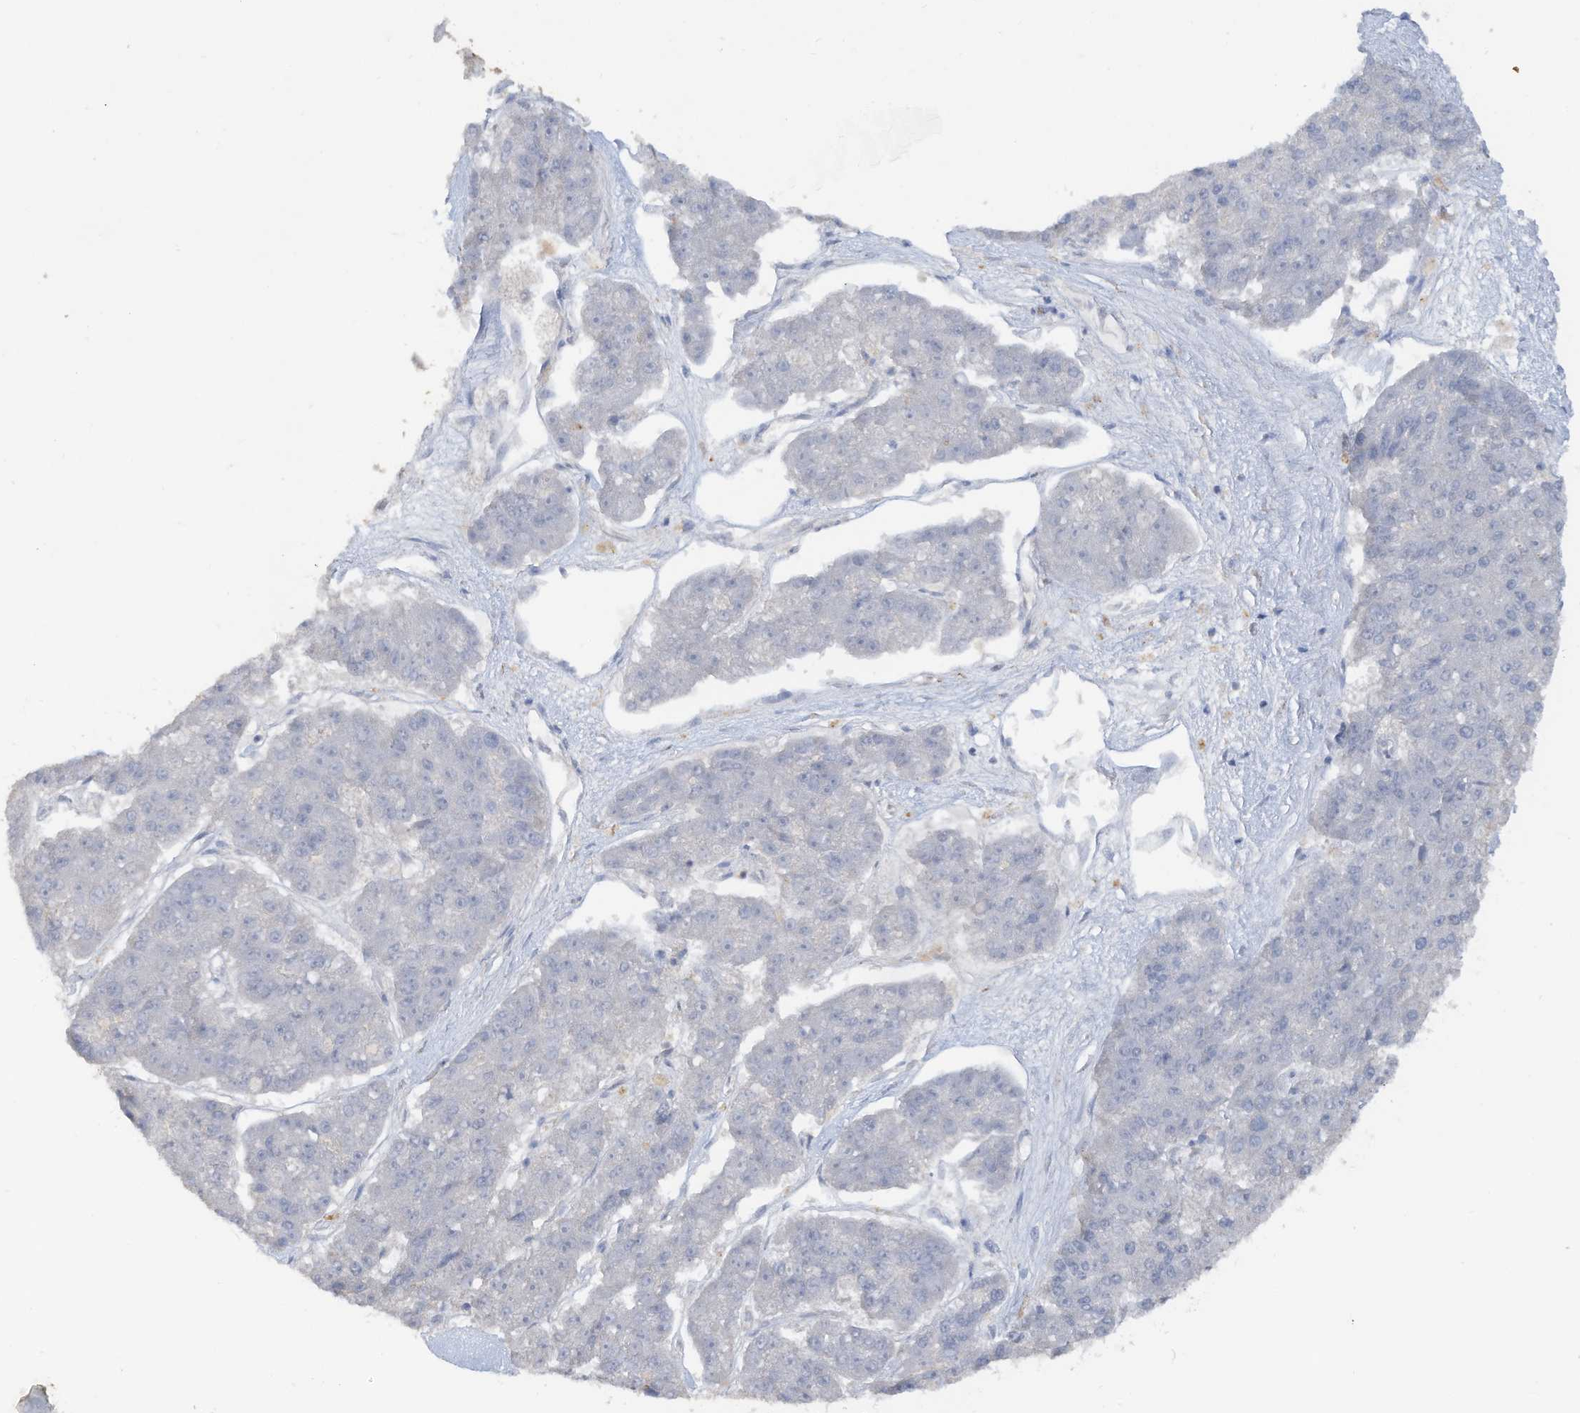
{"staining": {"intensity": "negative", "quantity": "none", "location": "none"}, "tissue": "pancreatic cancer", "cell_type": "Tumor cells", "image_type": "cancer", "snomed": [{"axis": "morphology", "description": "Adenocarcinoma, NOS"}, {"axis": "topography", "description": "Pancreas"}], "caption": "High magnification brightfield microscopy of adenocarcinoma (pancreatic) stained with DAB (3,3'-diaminobenzidine) (brown) and counterstained with hematoxylin (blue): tumor cells show no significant staining. (DAB (3,3'-diaminobenzidine) immunohistochemistry (IHC) visualized using brightfield microscopy, high magnification).", "gene": "HAS3", "patient": {"sex": "male", "age": 50}}